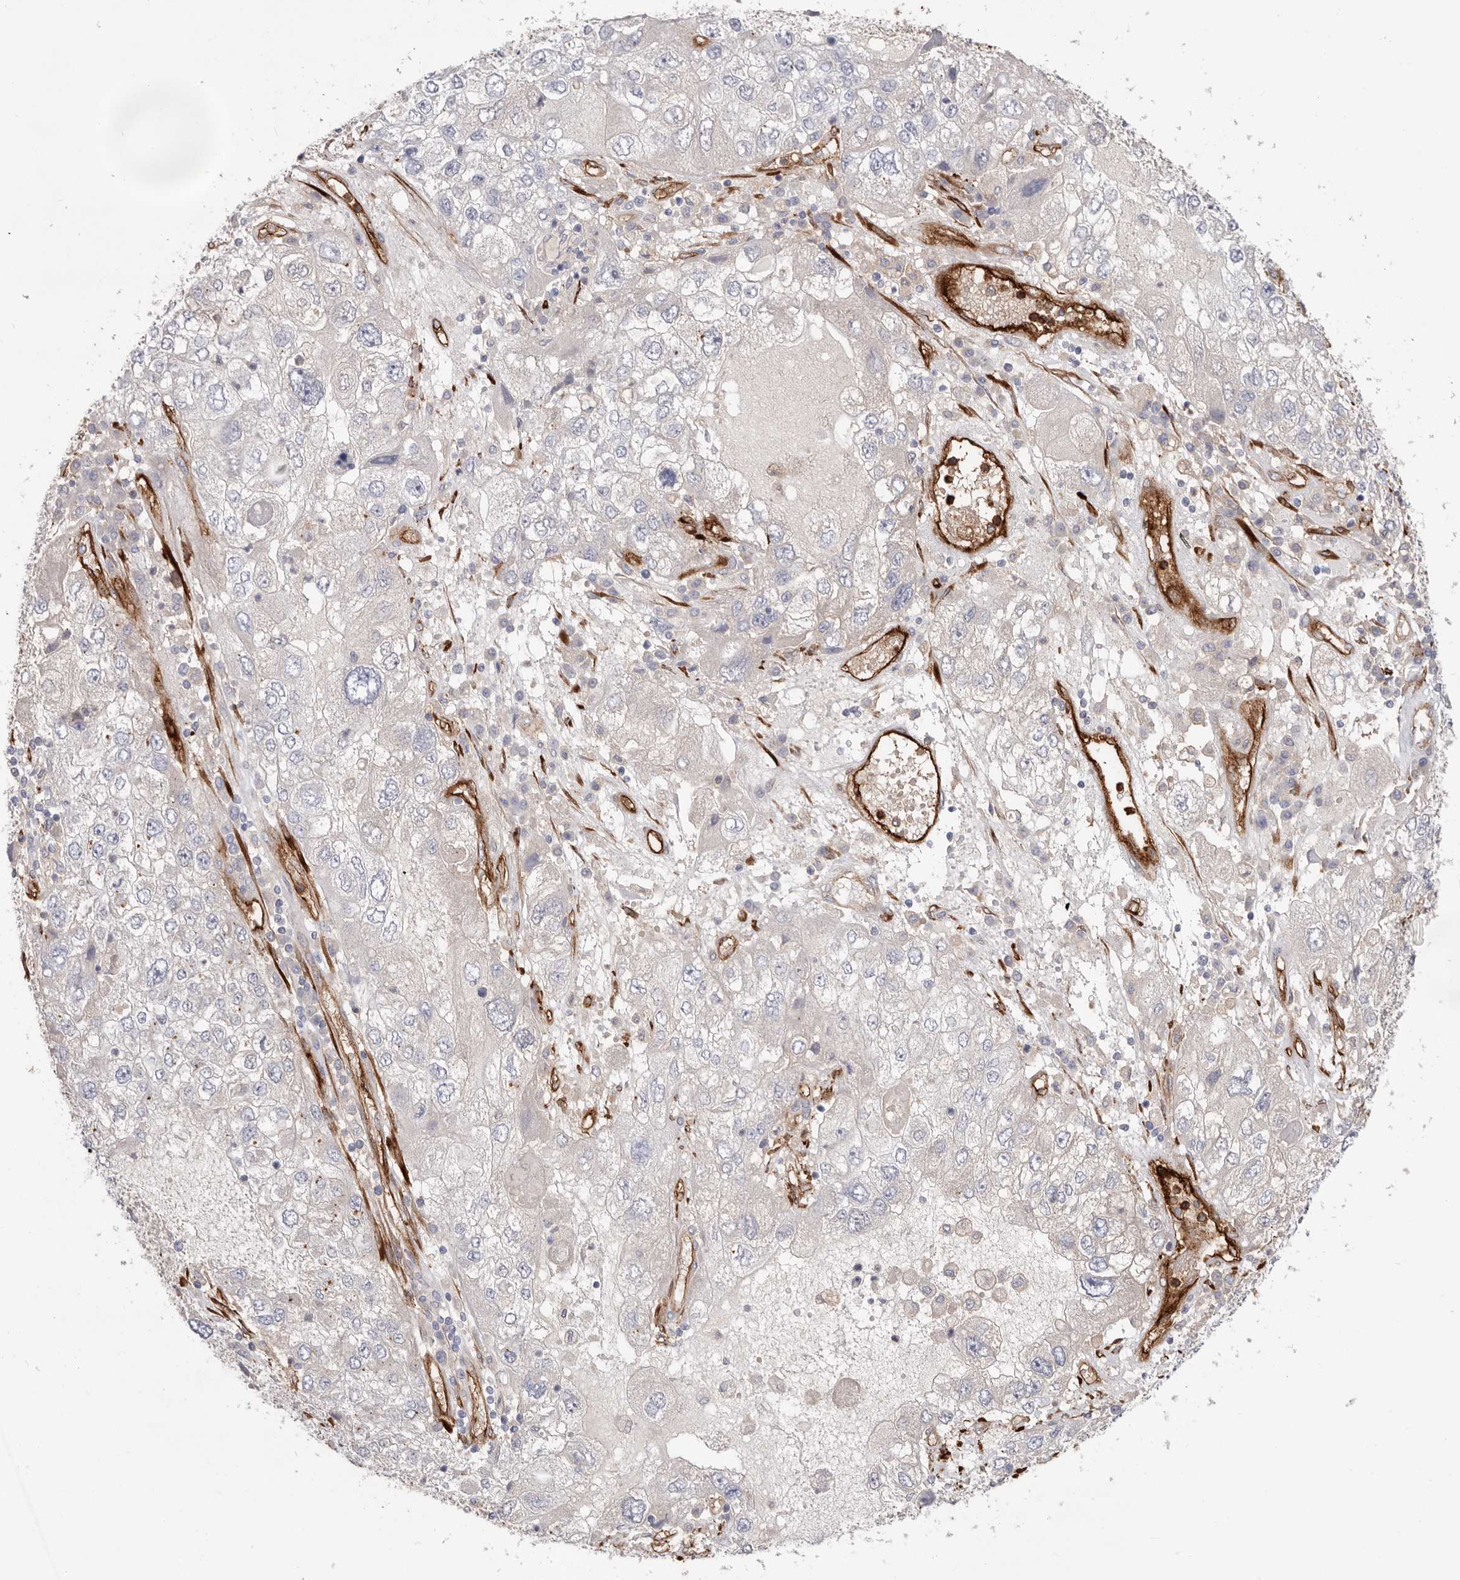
{"staining": {"intensity": "negative", "quantity": "none", "location": "none"}, "tissue": "endometrial cancer", "cell_type": "Tumor cells", "image_type": "cancer", "snomed": [{"axis": "morphology", "description": "Adenocarcinoma, NOS"}, {"axis": "topography", "description": "Endometrium"}], "caption": "Immunohistochemistry micrograph of endometrial cancer (adenocarcinoma) stained for a protein (brown), which shows no positivity in tumor cells.", "gene": "LRRC66", "patient": {"sex": "female", "age": 49}}